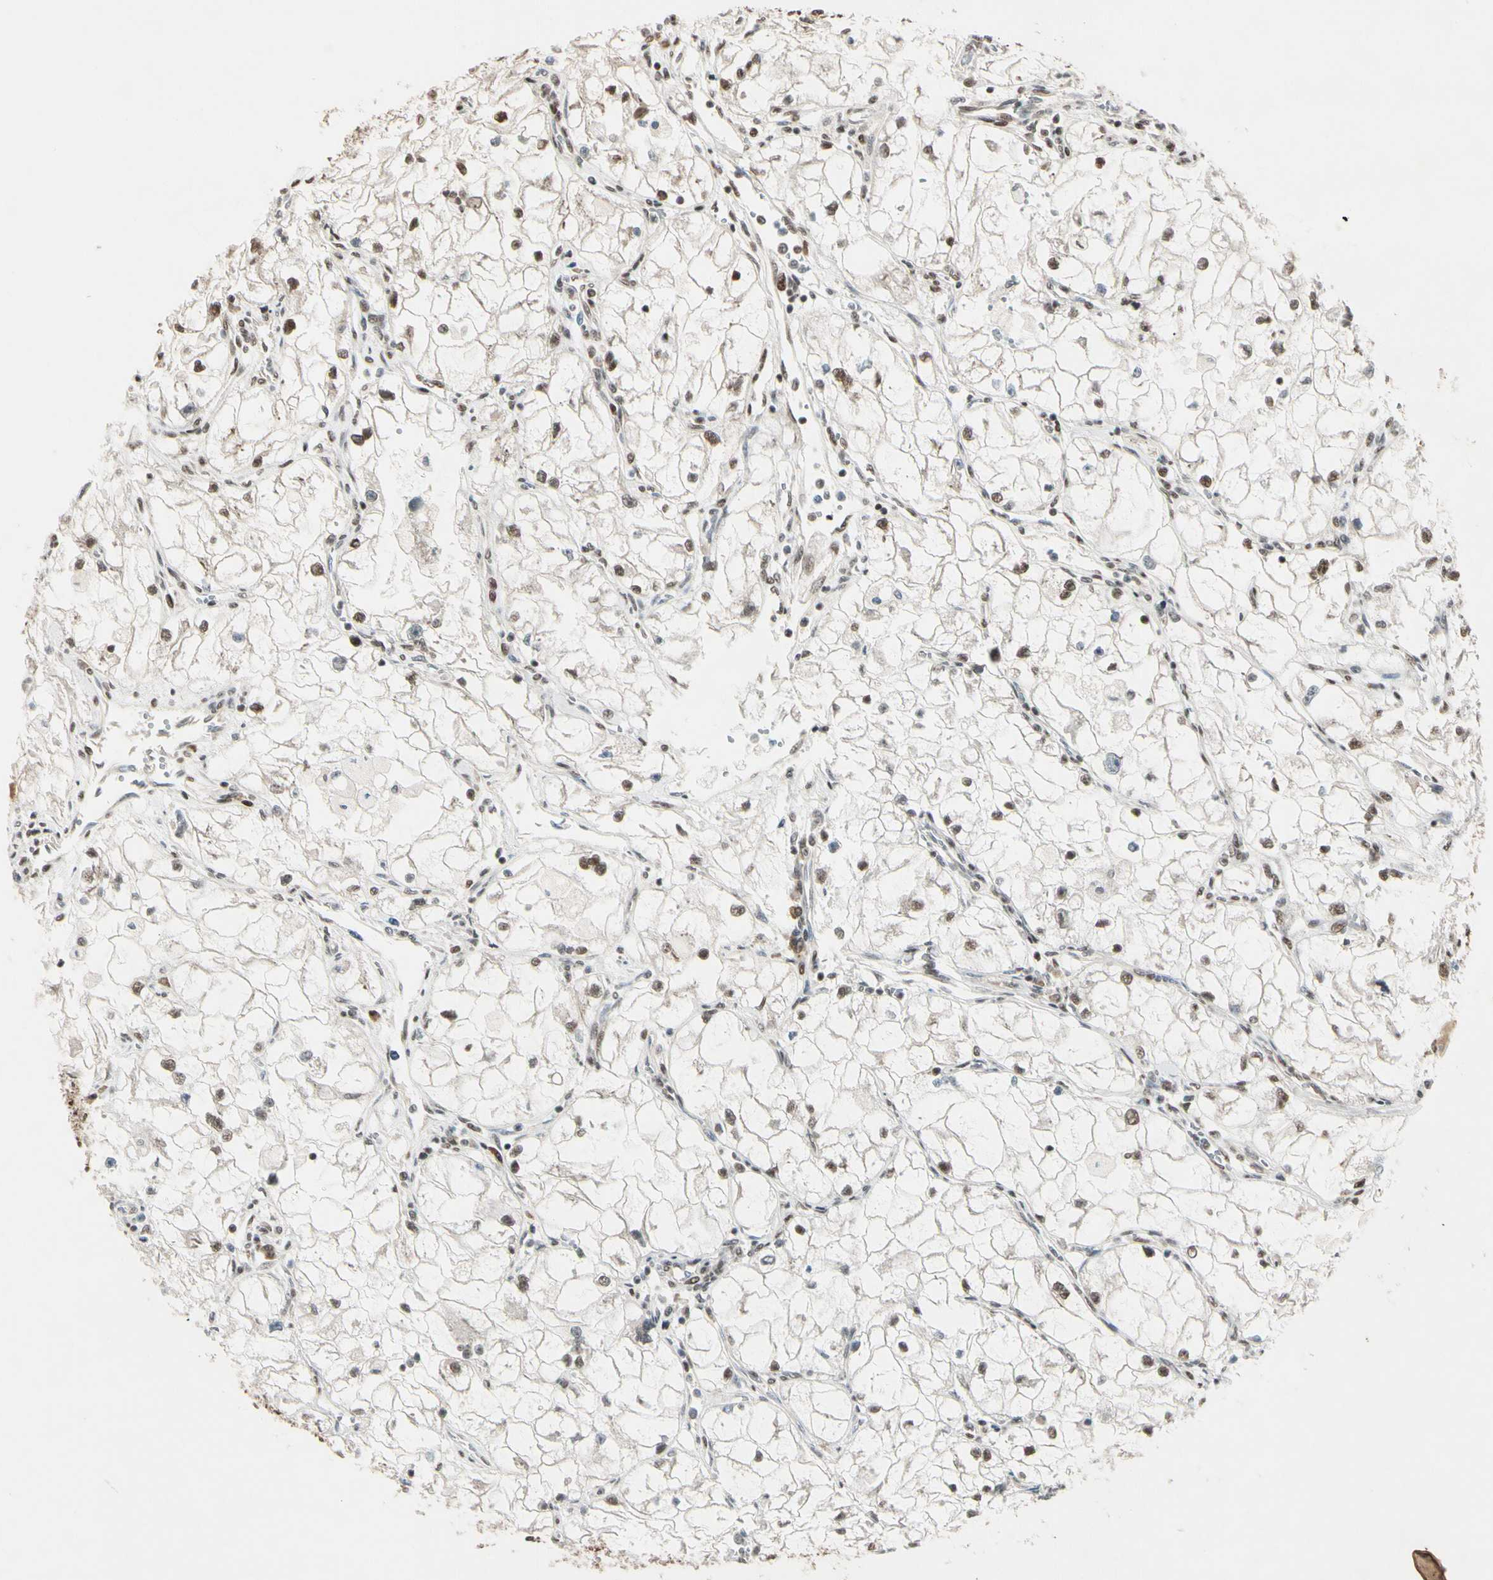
{"staining": {"intensity": "weak", "quantity": ">75%", "location": "nuclear"}, "tissue": "renal cancer", "cell_type": "Tumor cells", "image_type": "cancer", "snomed": [{"axis": "morphology", "description": "Adenocarcinoma, NOS"}, {"axis": "topography", "description": "Kidney"}], "caption": "This micrograph shows immunohistochemistry (IHC) staining of renal cancer, with low weak nuclear positivity in about >75% of tumor cells.", "gene": "CHAMP1", "patient": {"sex": "female", "age": 70}}